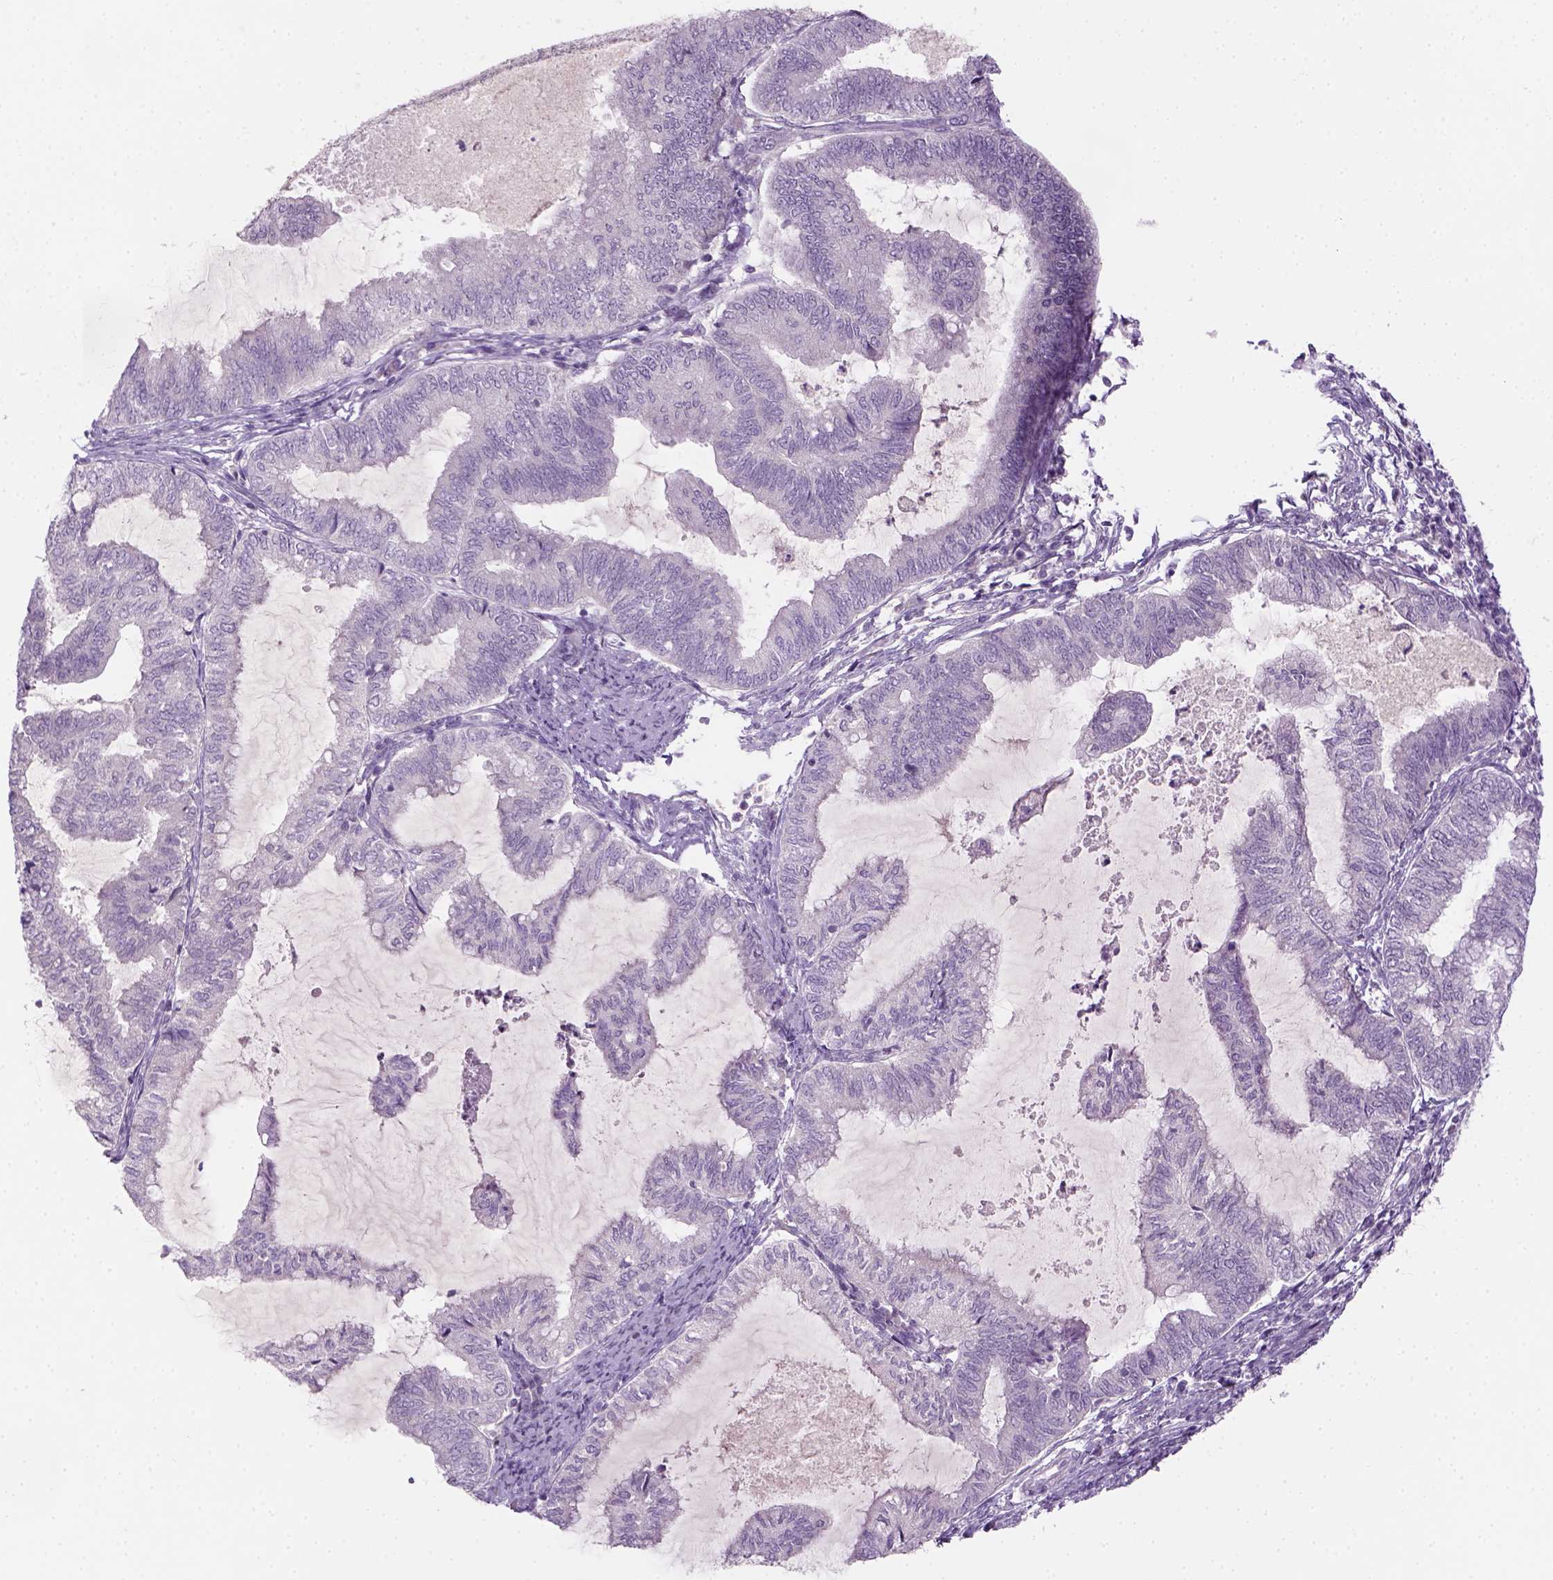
{"staining": {"intensity": "negative", "quantity": "none", "location": "none"}, "tissue": "endometrial cancer", "cell_type": "Tumor cells", "image_type": "cancer", "snomed": [{"axis": "morphology", "description": "Adenocarcinoma, NOS"}, {"axis": "topography", "description": "Endometrium"}], "caption": "An image of human endometrial adenocarcinoma is negative for staining in tumor cells. (DAB immunohistochemistry, high magnification).", "gene": "GFI1B", "patient": {"sex": "female", "age": 79}}